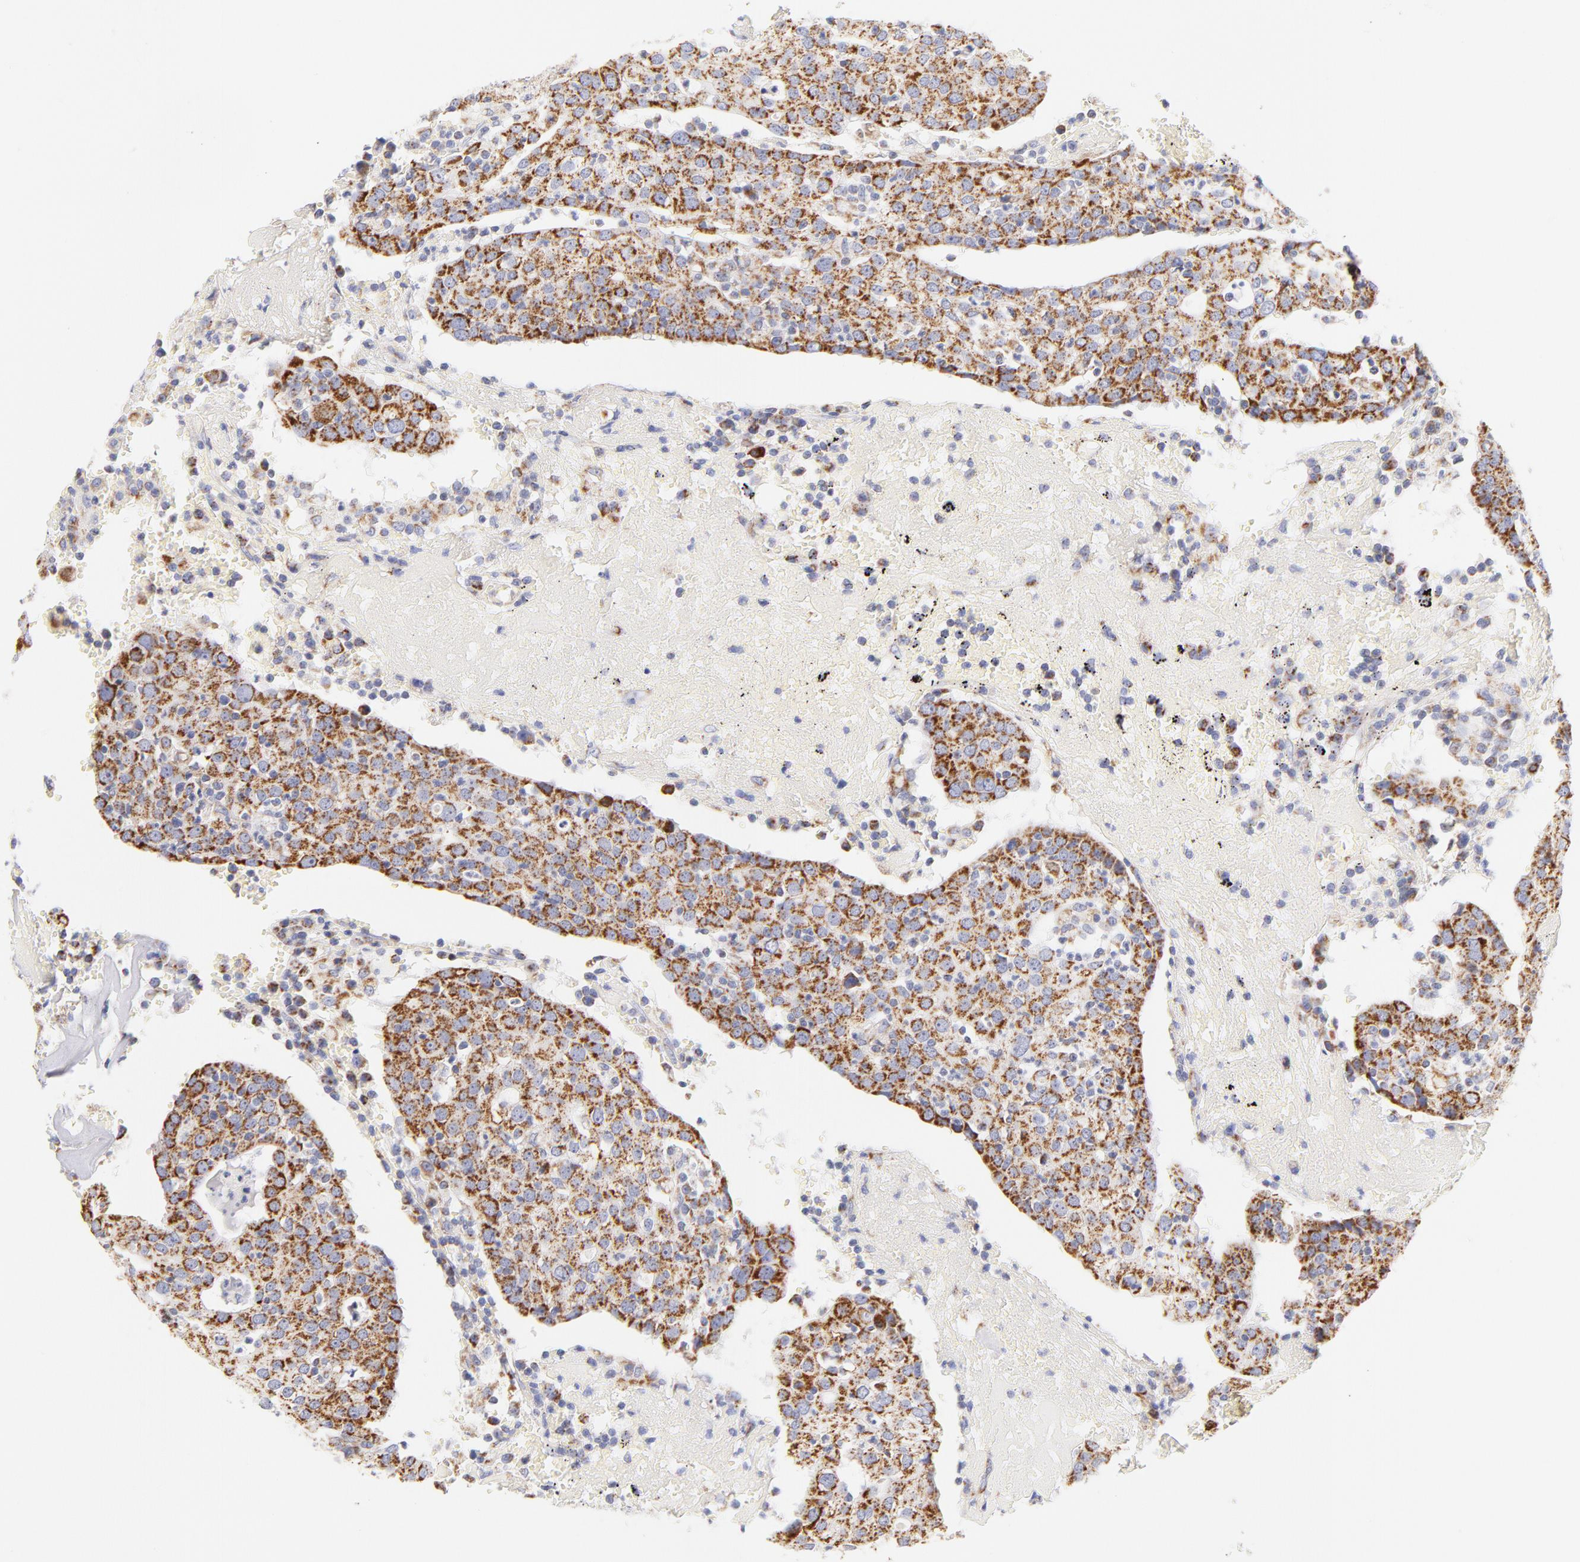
{"staining": {"intensity": "strong", "quantity": ">75%", "location": "cytoplasmic/membranous"}, "tissue": "head and neck cancer", "cell_type": "Tumor cells", "image_type": "cancer", "snomed": [{"axis": "morphology", "description": "Adenocarcinoma, NOS"}, {"axis": "topography", "description": "Salivary gland"}, {"axis": "topography", "description": "Head-Neck"}], "caption": "About >75% of tumor cells in human adenocarcinoma (head and neck) reveal strong cytoplasmic/membranous protein expression as visualized by brown immunohistochemical staining.", "gene": "AIFM1", "patient": {"sex": "female", "age": 65}}